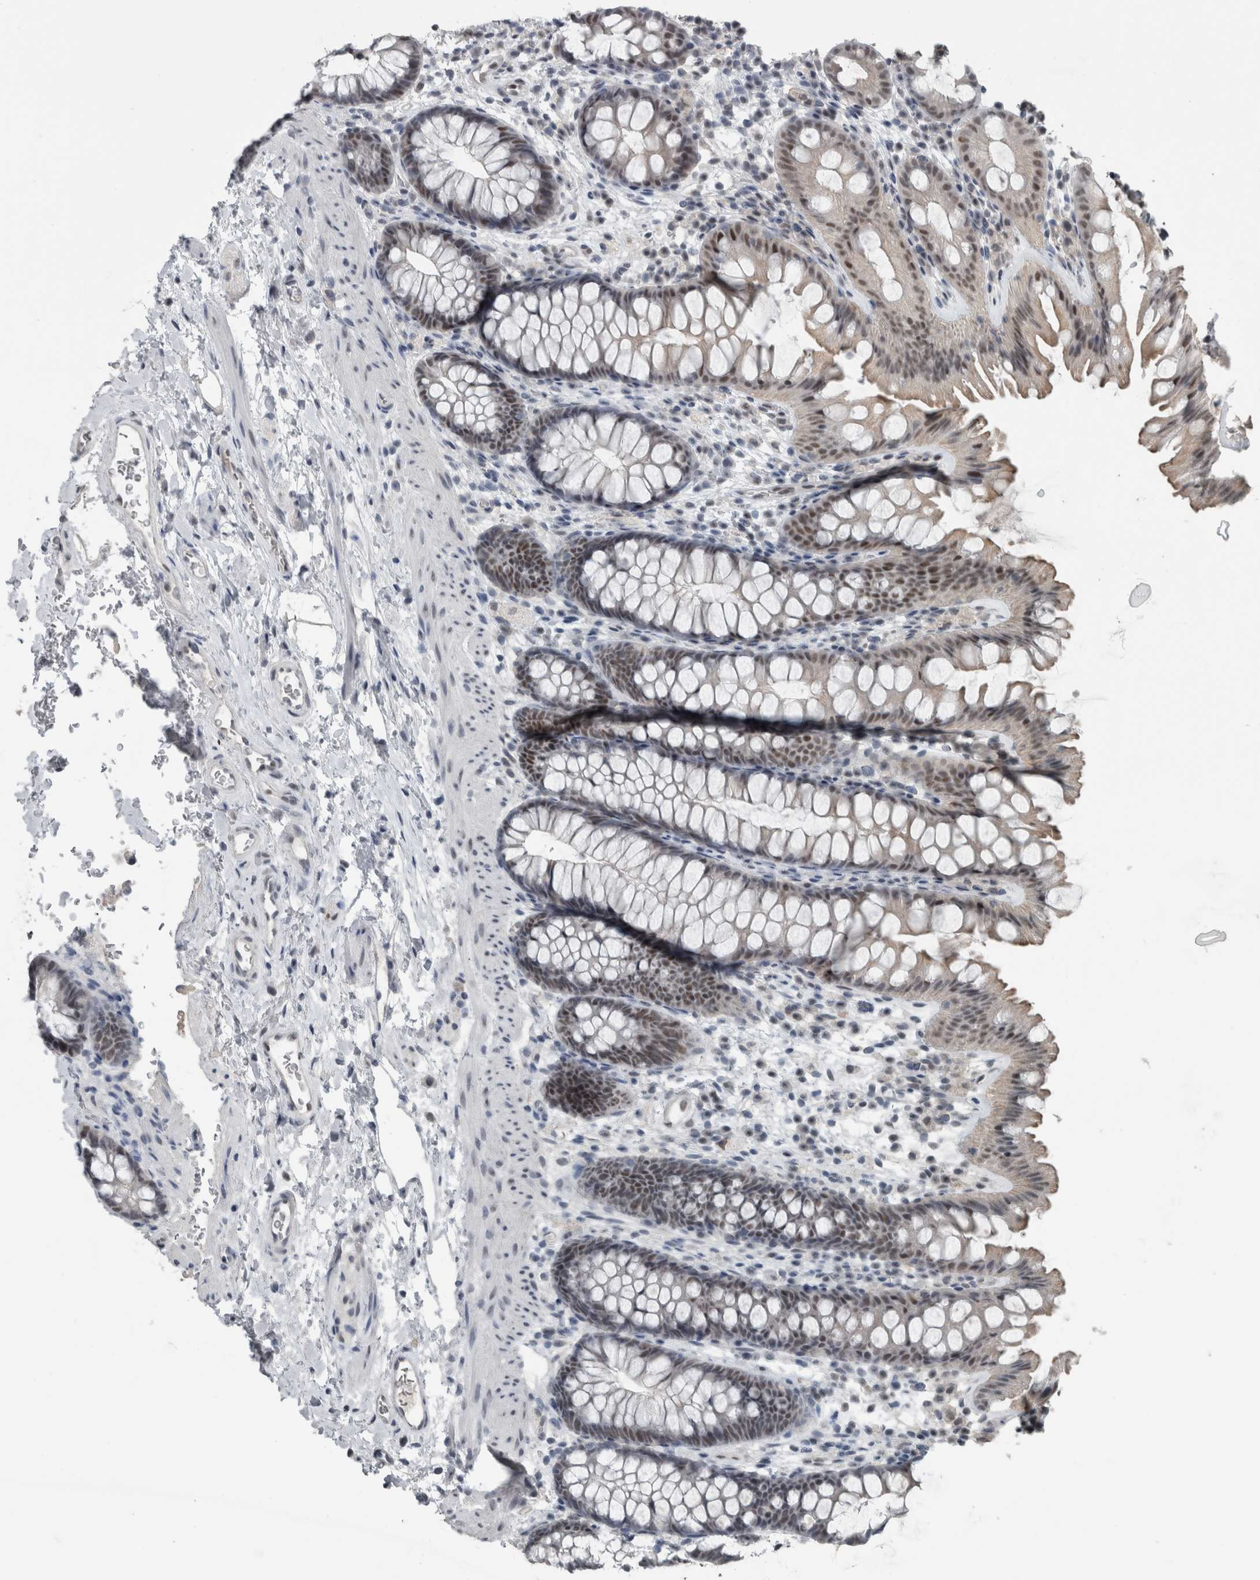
{"staining": {"intensity": "weak", "quantity": ">75%", "location": "nuclear"}, "tissue": "colon", "cell_type": "Endothelial cells", "image_type": "normal", "snomed": [{"axis": "morphology", "description": "Normal tissue, NOS"}, {"axis": "topography", "description": "Colon"}], "caption": "A brown stain highlights weak nuclear positivity of a protein in endothelial cells of normal human colon.", "gene": "ZBTB21", "patient": {"sex": "female", "age": 62}}